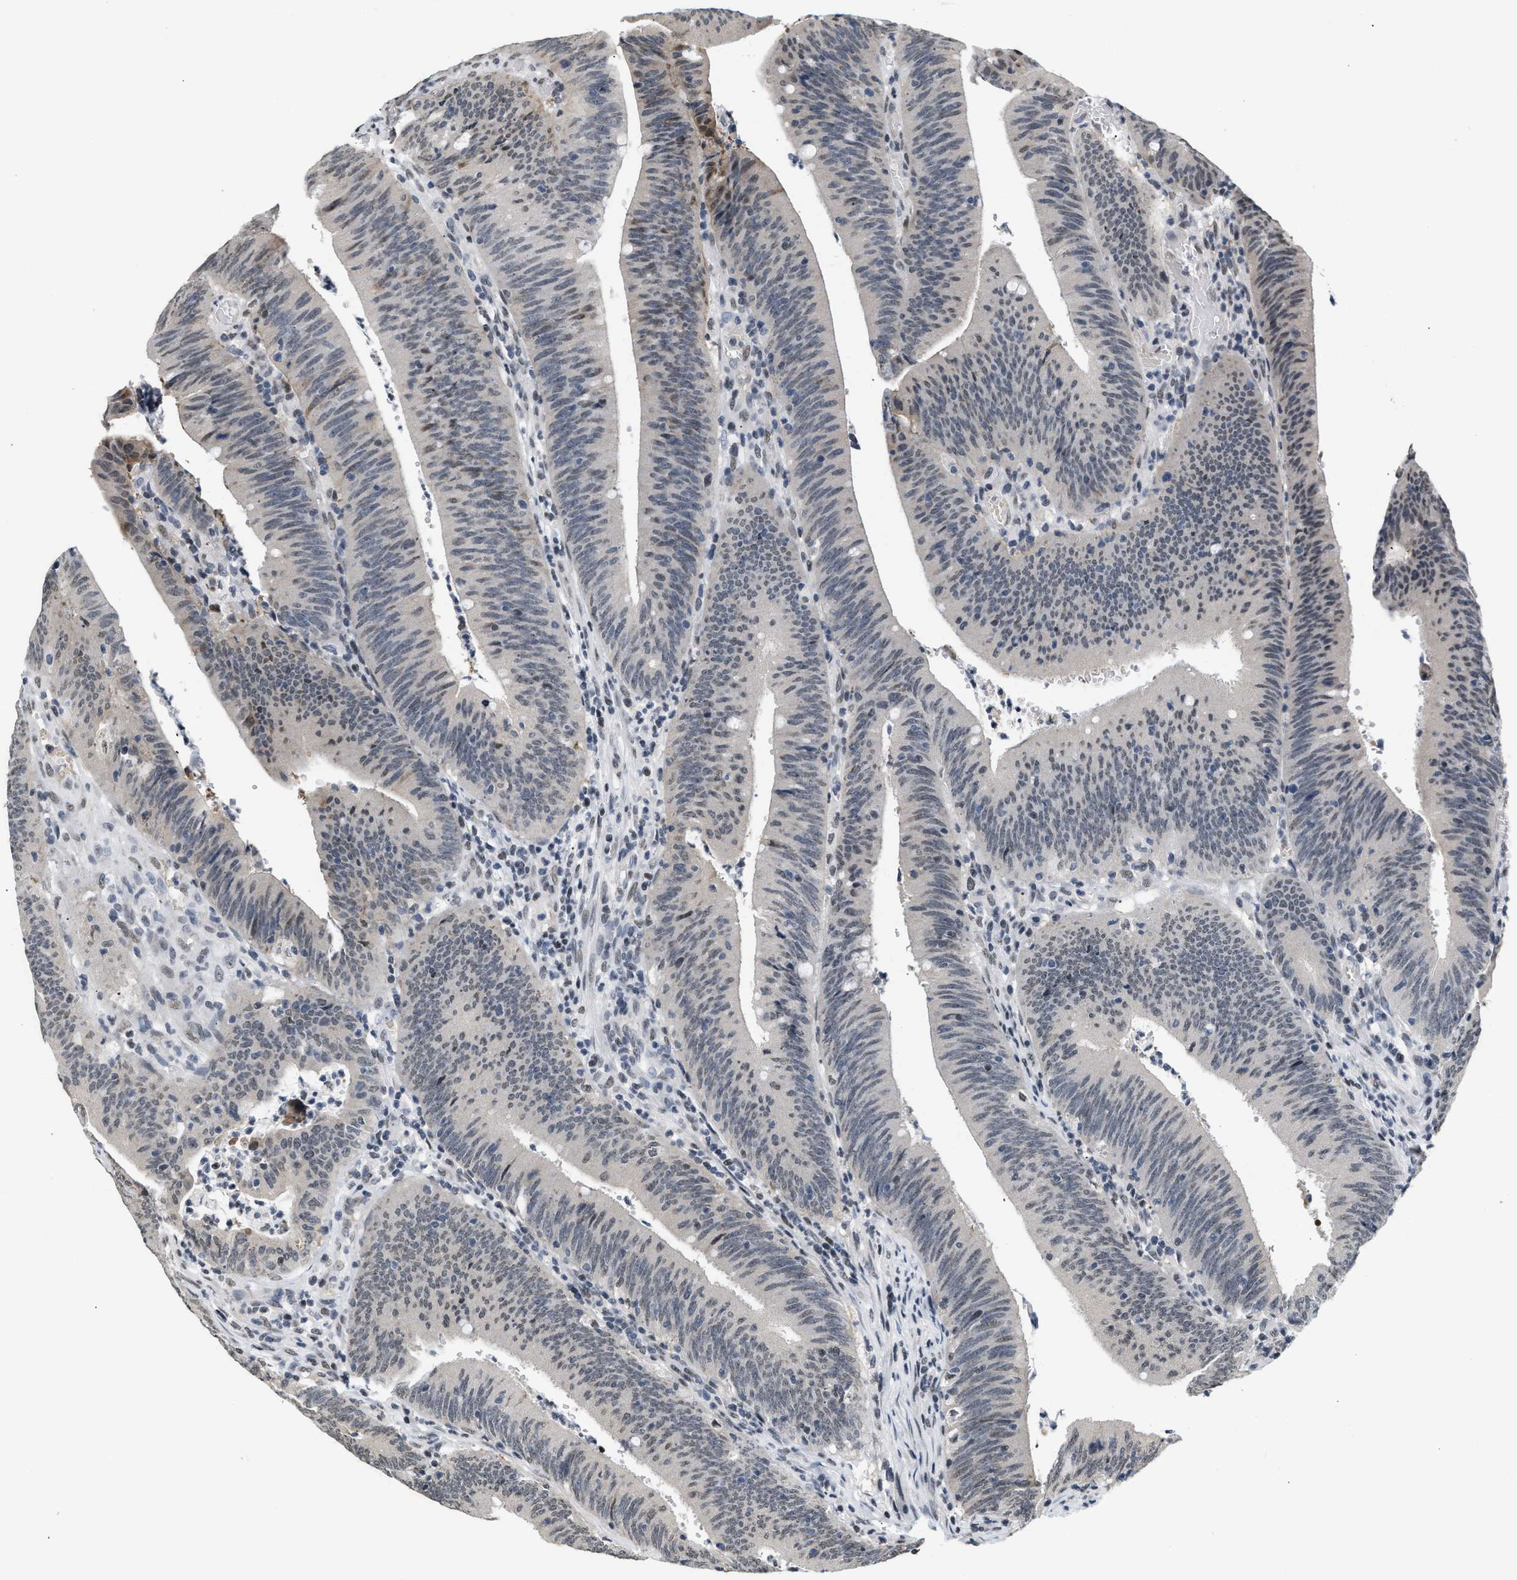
{"staining": {"intensity": "weak", "quantity": "<25%", "location": "nuclear"}, "tissue": "colorectal cancer", "cell_type": "Tumor cells", "image_type": "cancer", "snomed": [{"axis": "morphology", "description": "Normal tissue, NOS"}, {"axis": "morphology", "description": "Adenocarcinoma, NOS"}, {"axis": "topography", "description": "Rectum"}], "caption": "High power microscopy photomicrograph of an IHC histopathology image of colorectal cancer (adenocarcinoma), revealing no significant expression in tumor cells.", "gene": "RAF1", "patient": {"sex": "female", "age": 66}}